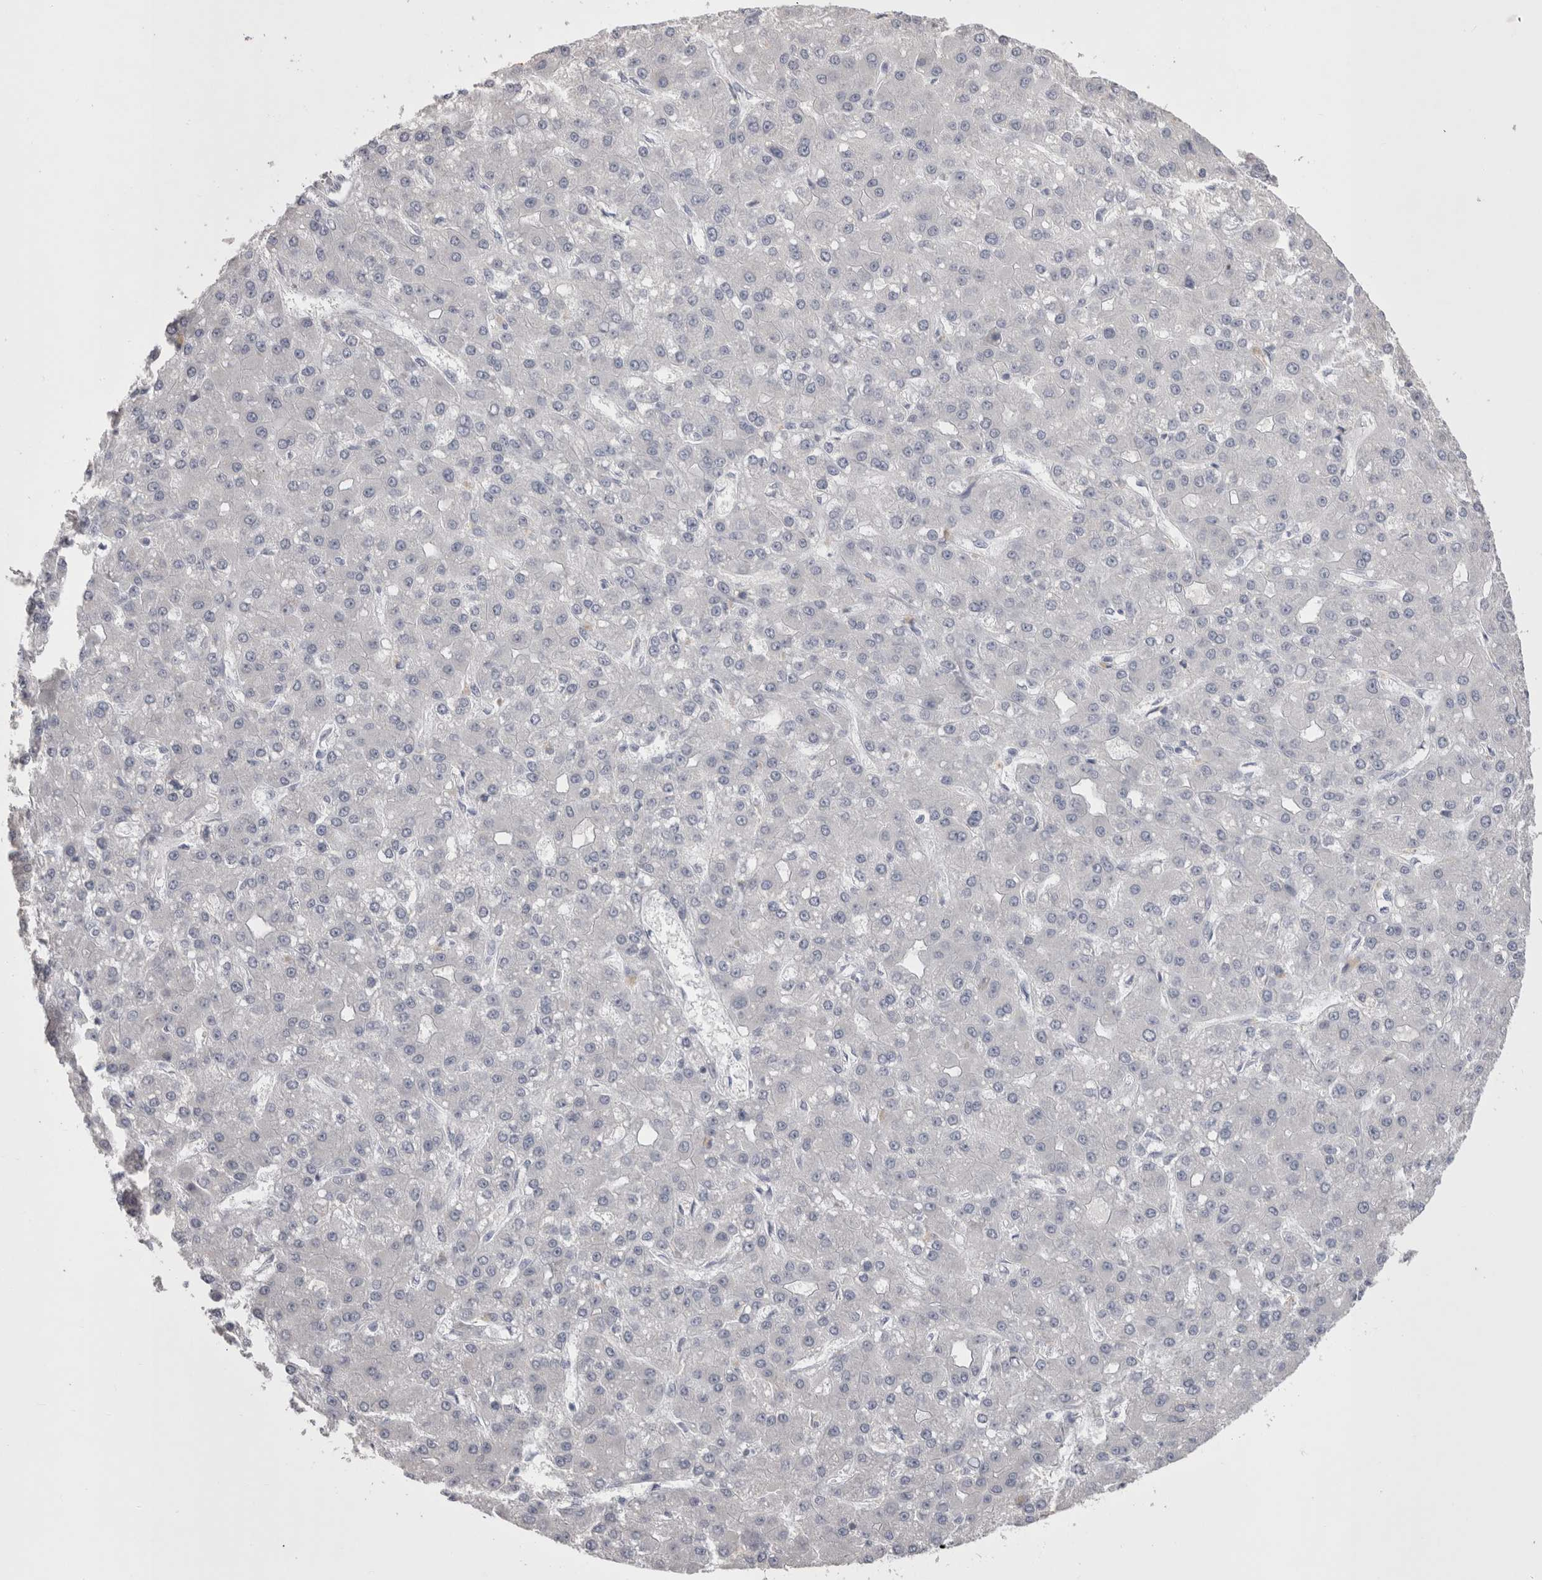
{"staining": {"intensity": "negative", "quantity": "none", "location": "none"}, "tissue": "liver cancer", "cell_type": "Tumor cells", "image_type": "cancer", "snomed": [{"axis": "morphology", "description": "Carcinoma, Hepatocellular, NOS"}, {"axis": "topography", "description": "Liver"}], "caption": "IHC micrograph of neoplastic tissue: human liver cancer (hepatocellular carcinoma) stained with DAB (3,3'-diaminobenzidine) shows no significant protein staining in tumor cells.", "gene": "ADAM2", "patient": {"sex": "male", "age": 67}}